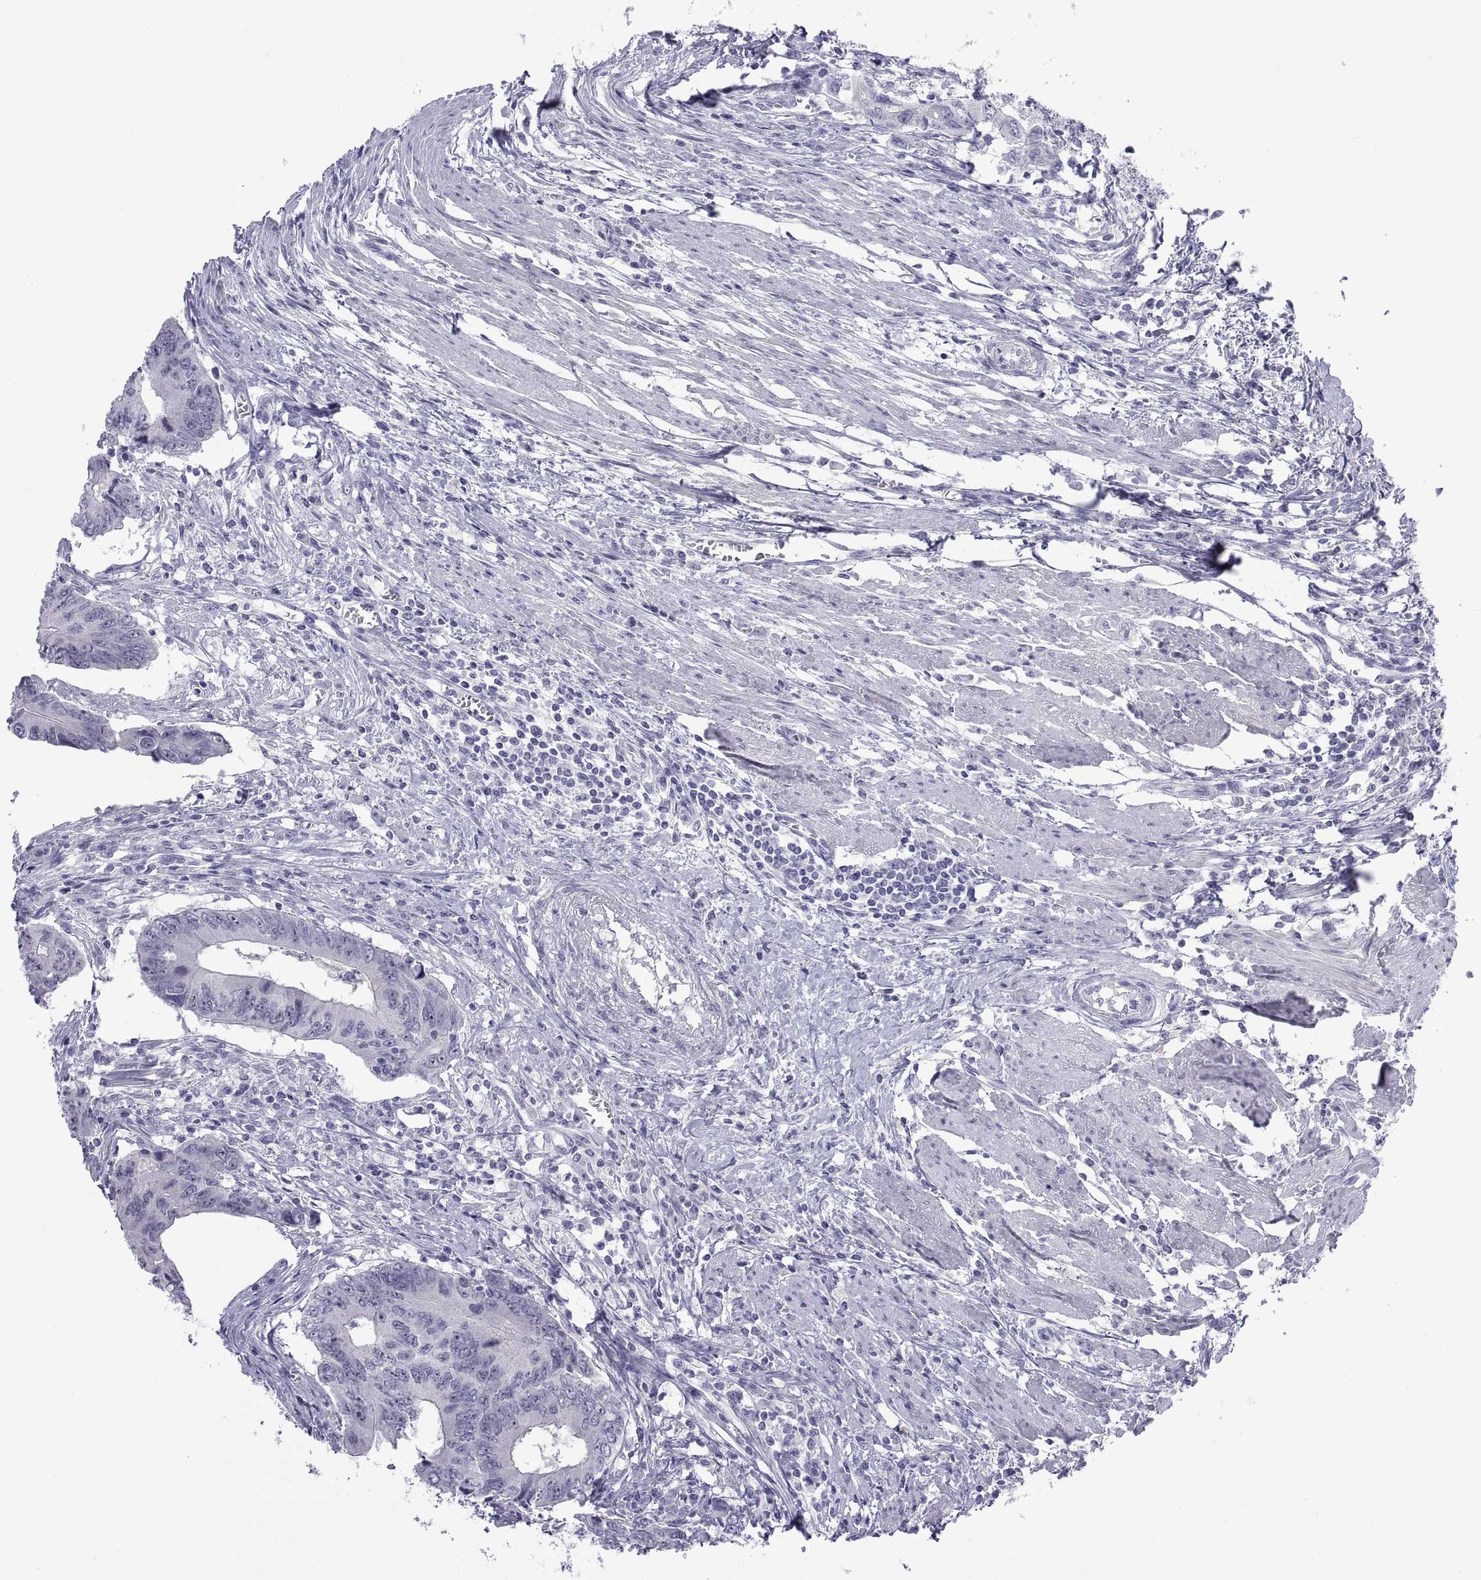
{"staining": {"intensity": "negative", "quantity": "none", "location": "none"}, "tissue": "colorectal cancer", "cell_type": "Tumor cells", "image_type": "cancer", "snomed": [{"axis": "morphology", "description": "Adenocarcinoma, NOS"}, {"axis": "topography", "description": "Colon"}], "caption": "Immunohistochemistry photomicrograph of neoplastic tissue: human colorectal cancer (adenocarcinoma) stained with DAB demonstrates no significant protein expression in tumor cells.", "gene": "VSX2", "patient": {"sex": "male", "age": 53}}